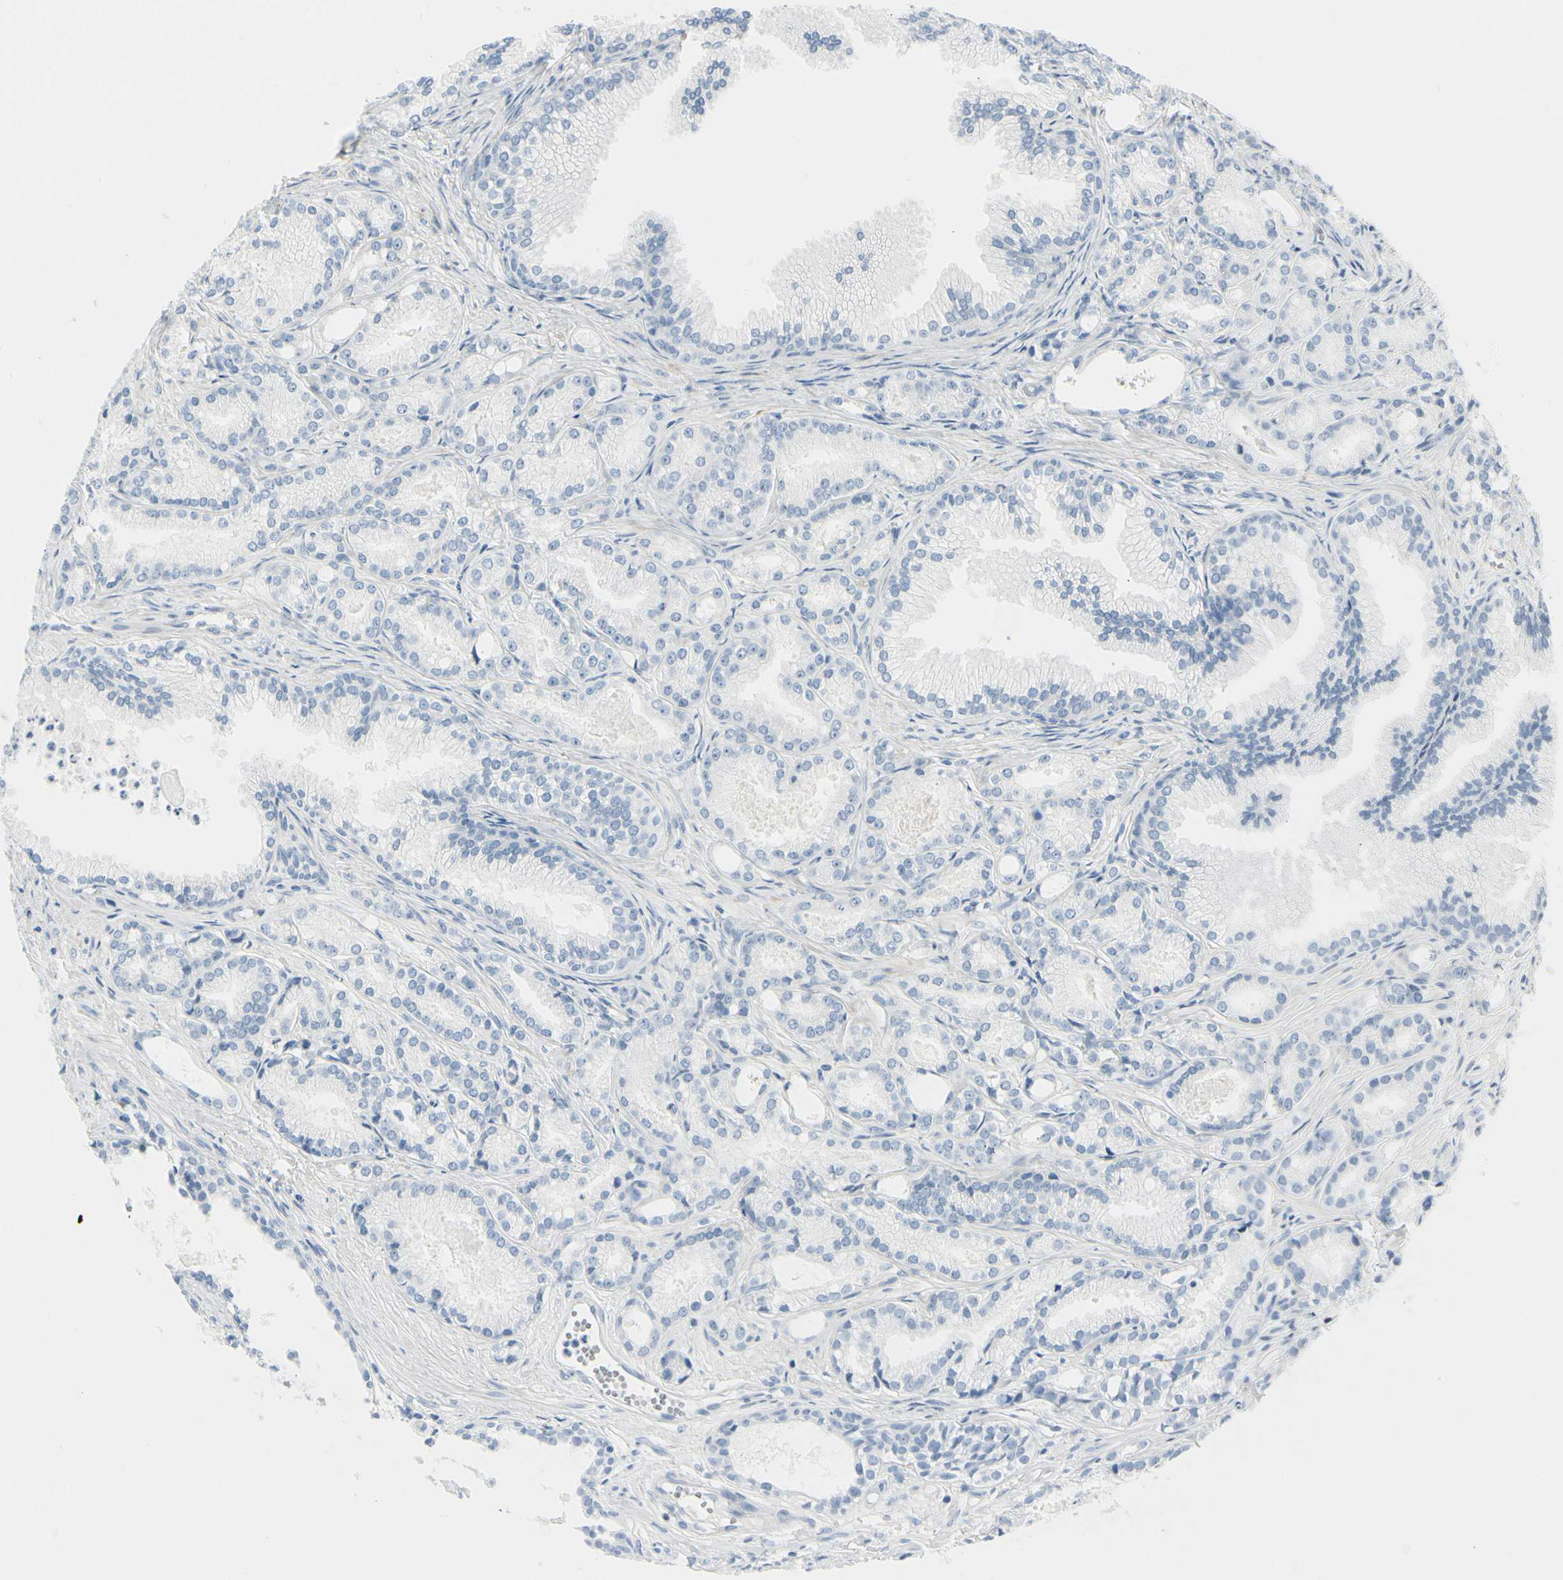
{"staining": {"intensity": "negative", "quantity": "none", "location": "none"}, "tissue": "prostate cancer", "cell_type": "Tumor cells", "image_type": "cancer", "snomed": [{"axis": "morphology", "description": "Adenocarcinoma, Low grade"}, {"axis": "topography", "description": "Prostate"}], "caption": "The immunohistochemistry (IHC) micrograph has no significant expression in tumor cells of prostate low-grade adenocarcinoma tissue.", "gene": "TNFSF11", "patient": {"sex": "male", "age": 72}}